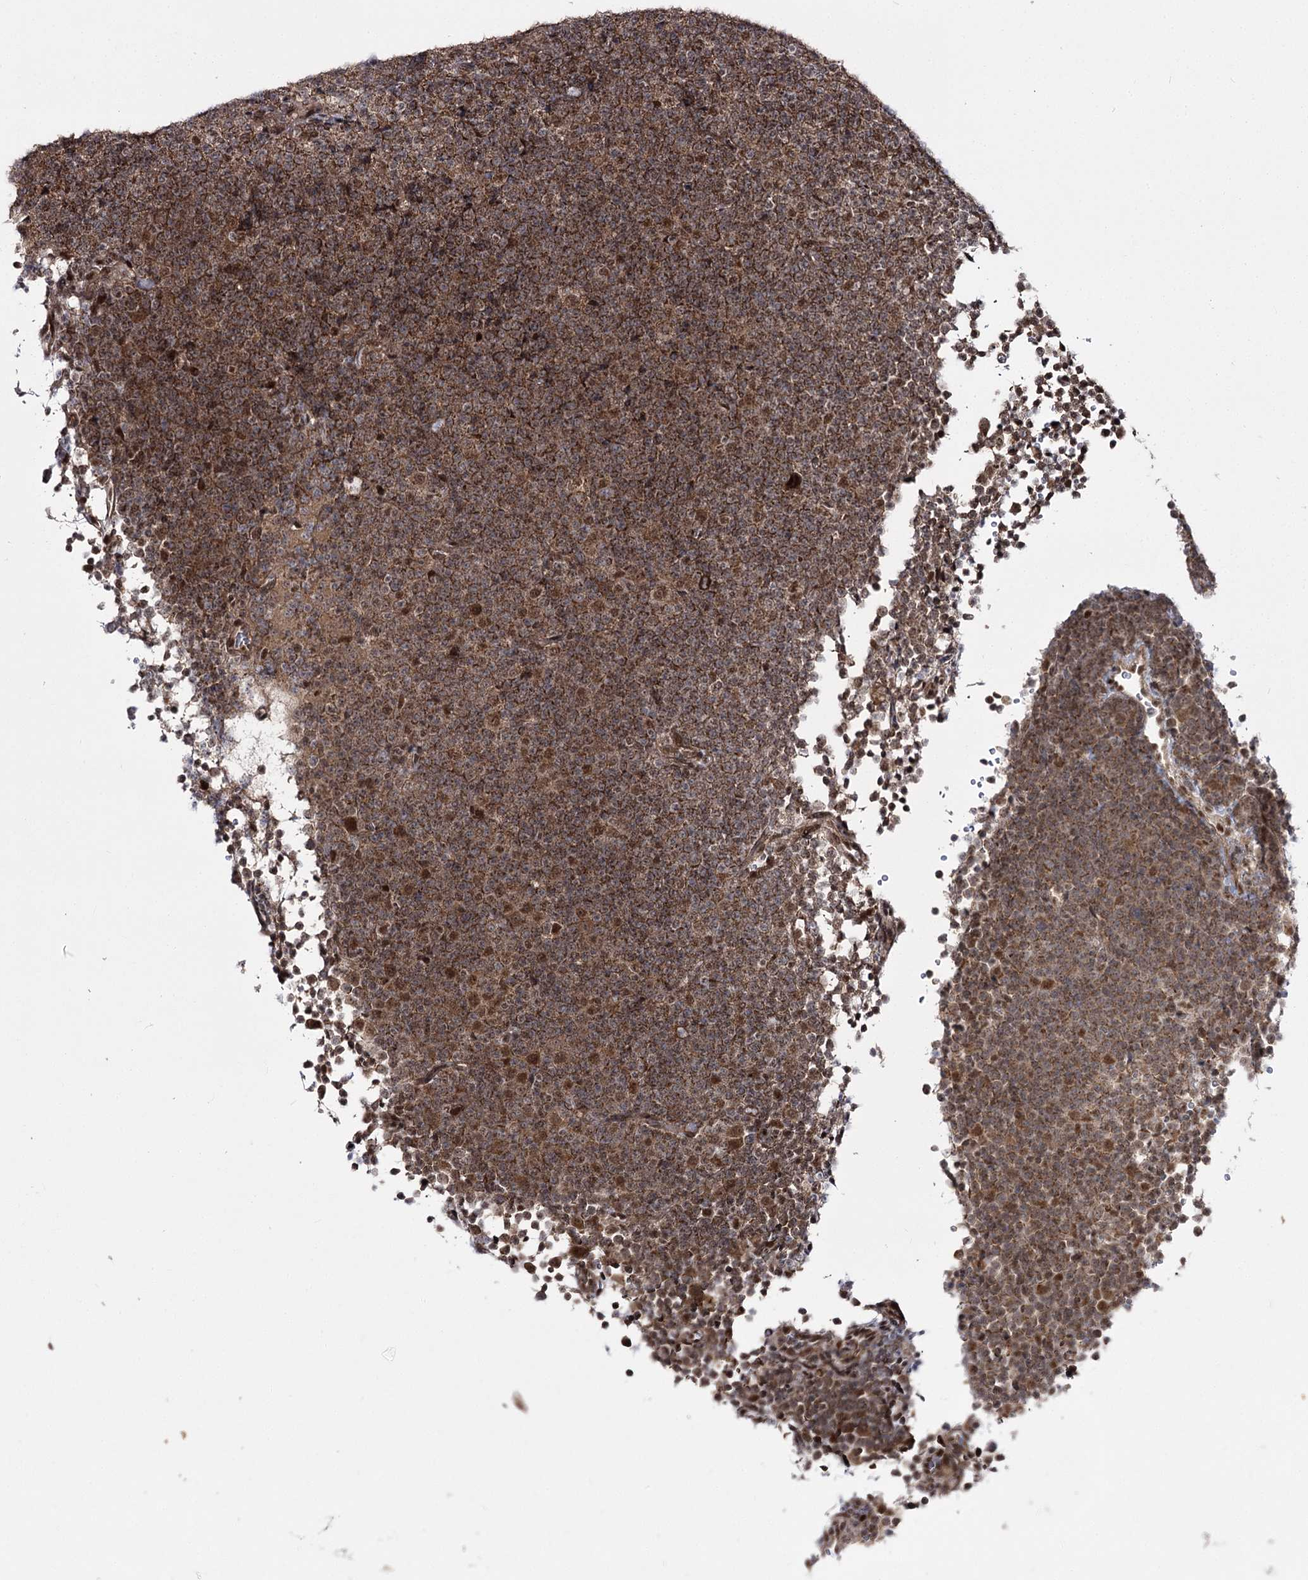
{"staining": {"intensity": "moderate", "quantity": ">75%", "location": "cytoplasmic/membranous"}, "tissue": "lymphoma", "cell_type": "Tumor cells", "image_type": "cancer", "snomed": [{"axis": "morphology", "description": "Malignant lymphoma, non-Hodgkin's type, Low grade"}, {"axis": "topography", "description": "Lymph node"}], "caption": "Moderate cytoplasmic/membranous protein staining is appreciated in approximately >75% of tumor cells in malignant lymphoma, non-Hodgkin's type (low-grade).", "gene": "SLC4A1AP", "patient": {"sex": "female", "age": 67}}